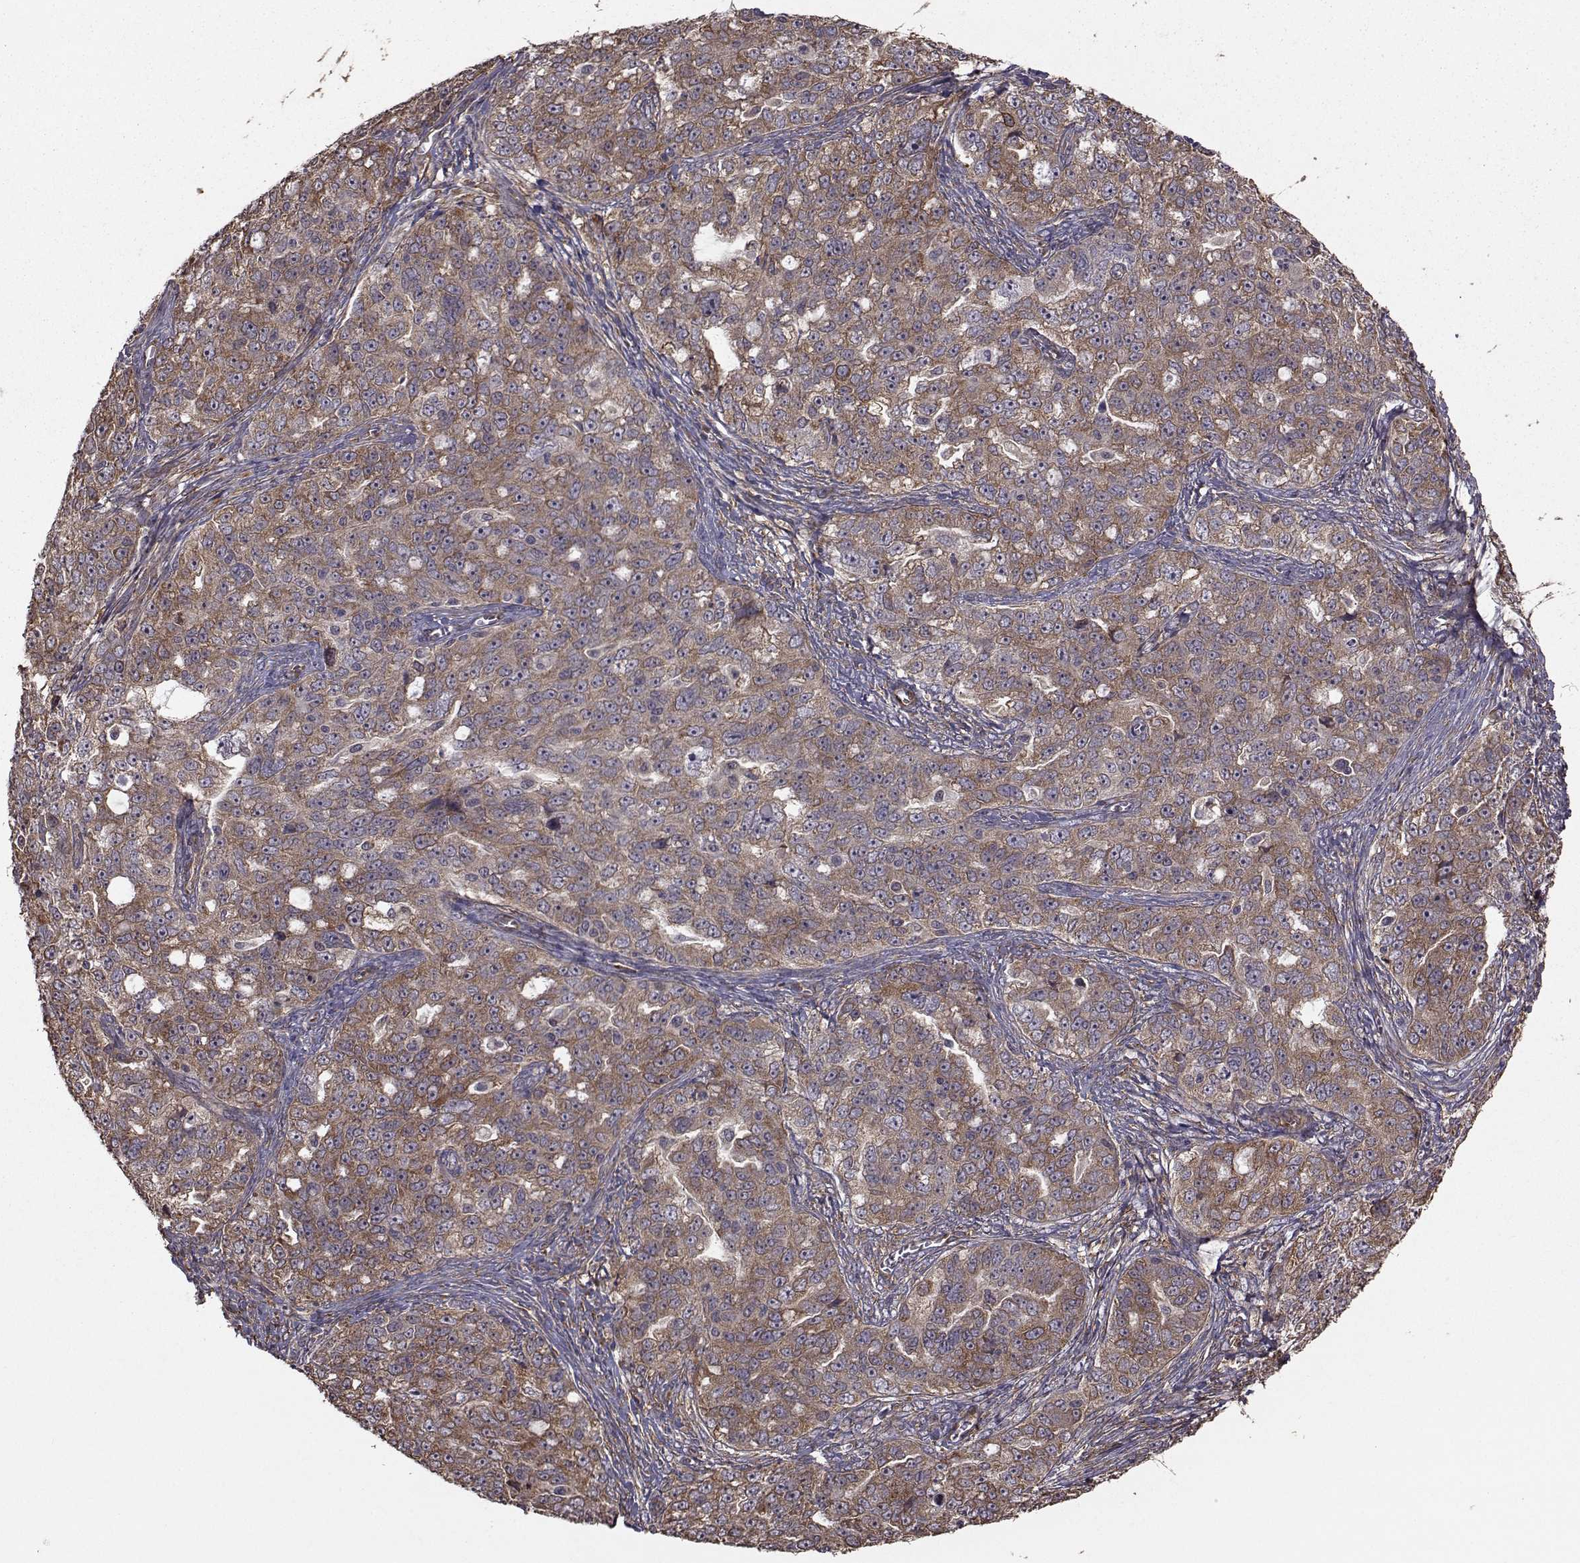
{"staining": {"intensity": "weak", "quantity": ">75%", "location": "cytoplasmic/membranous"}, "tissue": "ovarian cancer", "cell_type": "Tumor cells", "image_type": "cancer", "snomed": [{"axis": "morphology", "description": "Cystadenocarcinoma, serous, NOS"}, {"axis": "topography", "description": "Ovary"}], "caption": "Tumor cells demonstrate weak cytoplasmic/membranous positivity in approximately >75% of cells in ovarian cancer (serous cystadenocarcinoma). The protein is shown in brown color, while the nuclei are stained blue.", "gene": "TRIP10", "patient": {"sex": "female", "age": 51}}